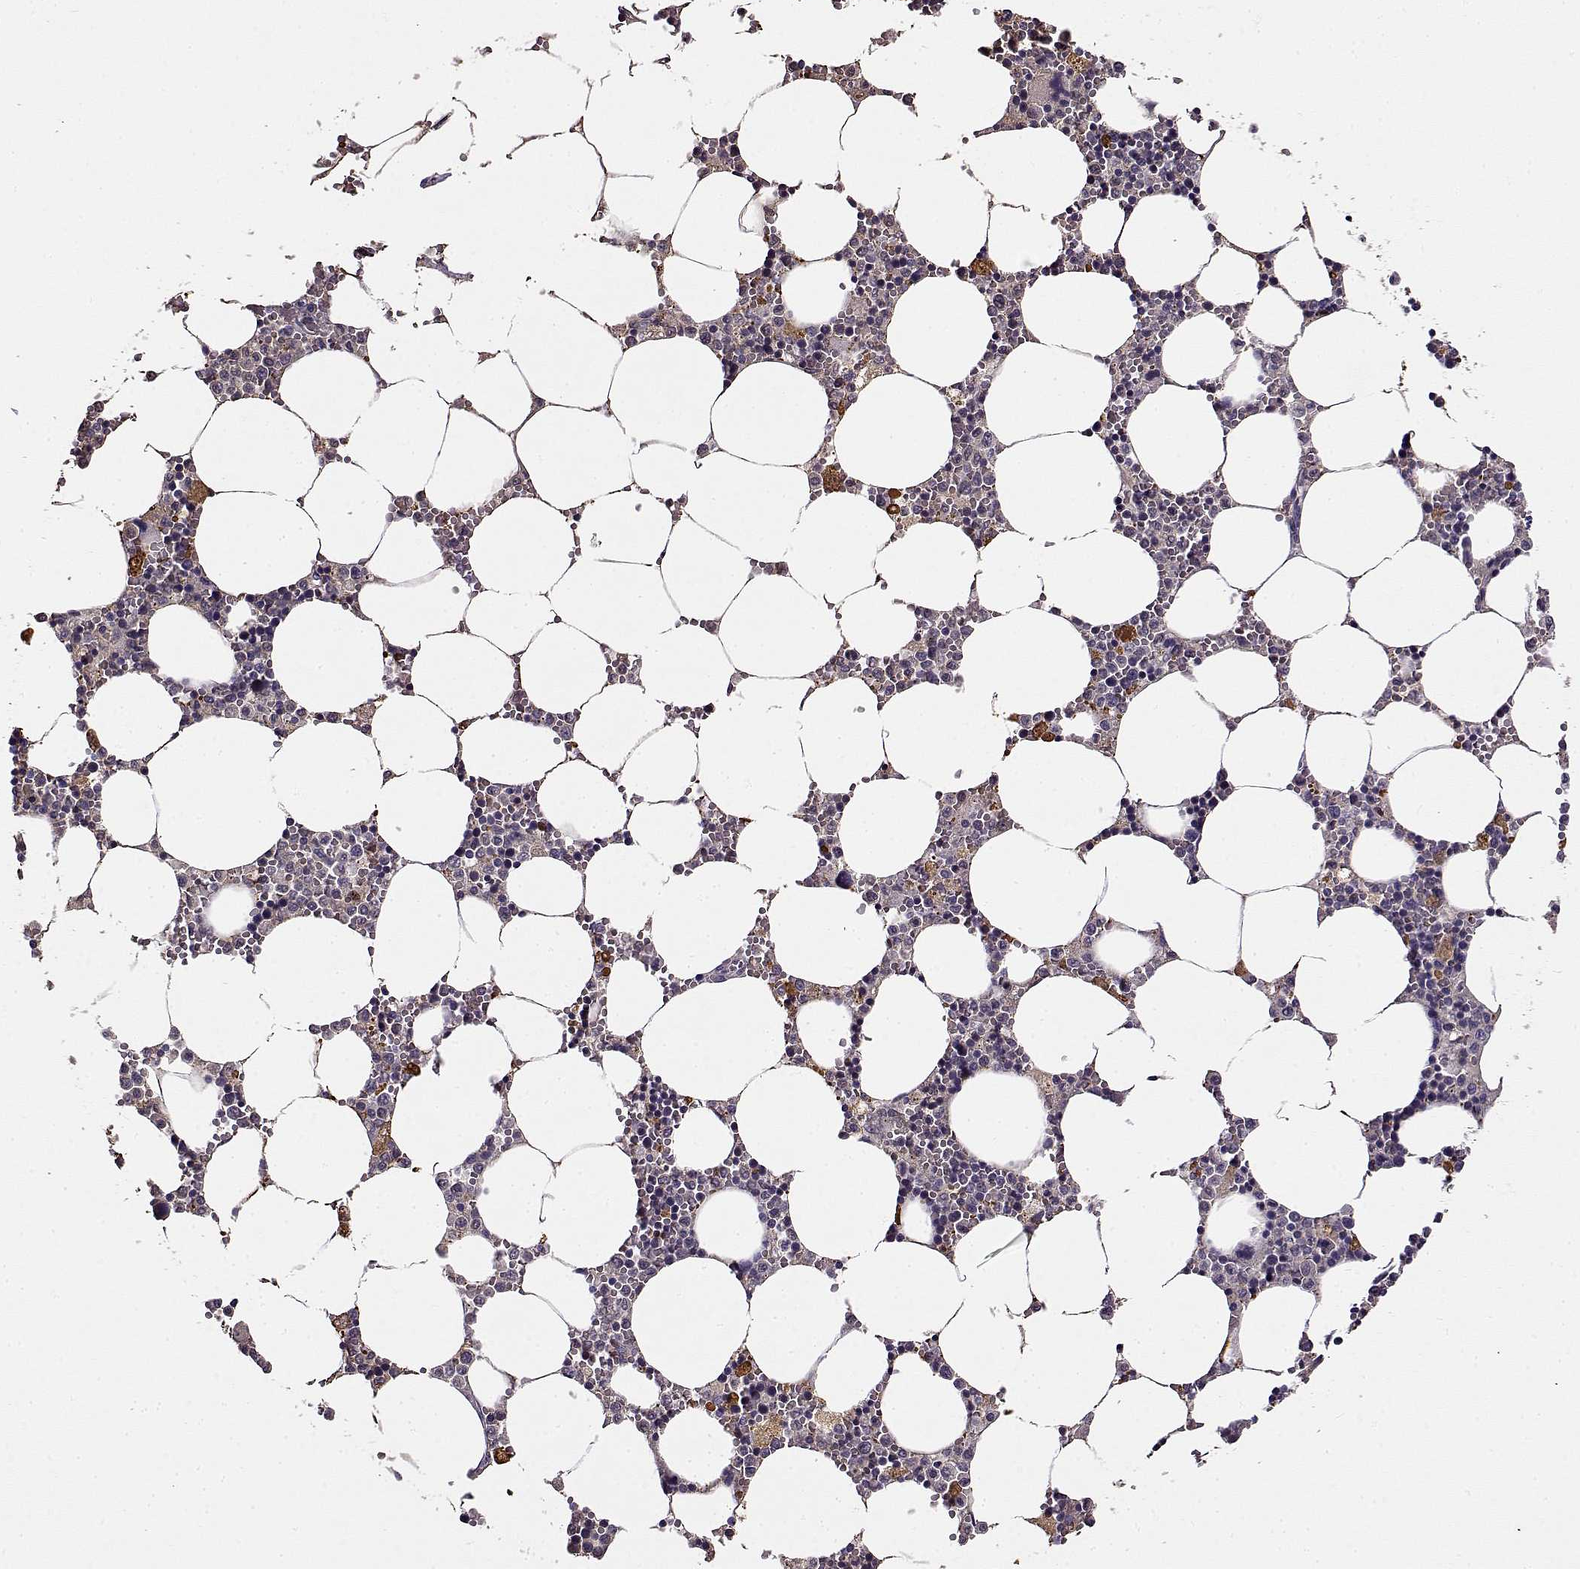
{"staining": {"intensity": "strong", "quantity": "<25%", "location": "cytoplasmic/membranous"}, "tissue": "bone marrow", "cell_type": "Hematopoietic cells", "image_type": "normal", "snomed": [{"axis": "morphology", "description": "Normal tissue, NOS"}, {"axis": "topography", "description": "Bone marrow"}], "caption": "A high-resolution photomicrograph shows immunohistochemistry staining of normal bone marrow, which reveals strong cytoplasmic/membranous expression in about <25% of hematopoietic cells. (Stains: DAB (3,3'-diaminobenzidine) in brown, nuclei in blue, Microscopy: brightfield microscopy at high magnification).", "gene": "UCP3", "patient": {"sex": "female", "age": 64}}